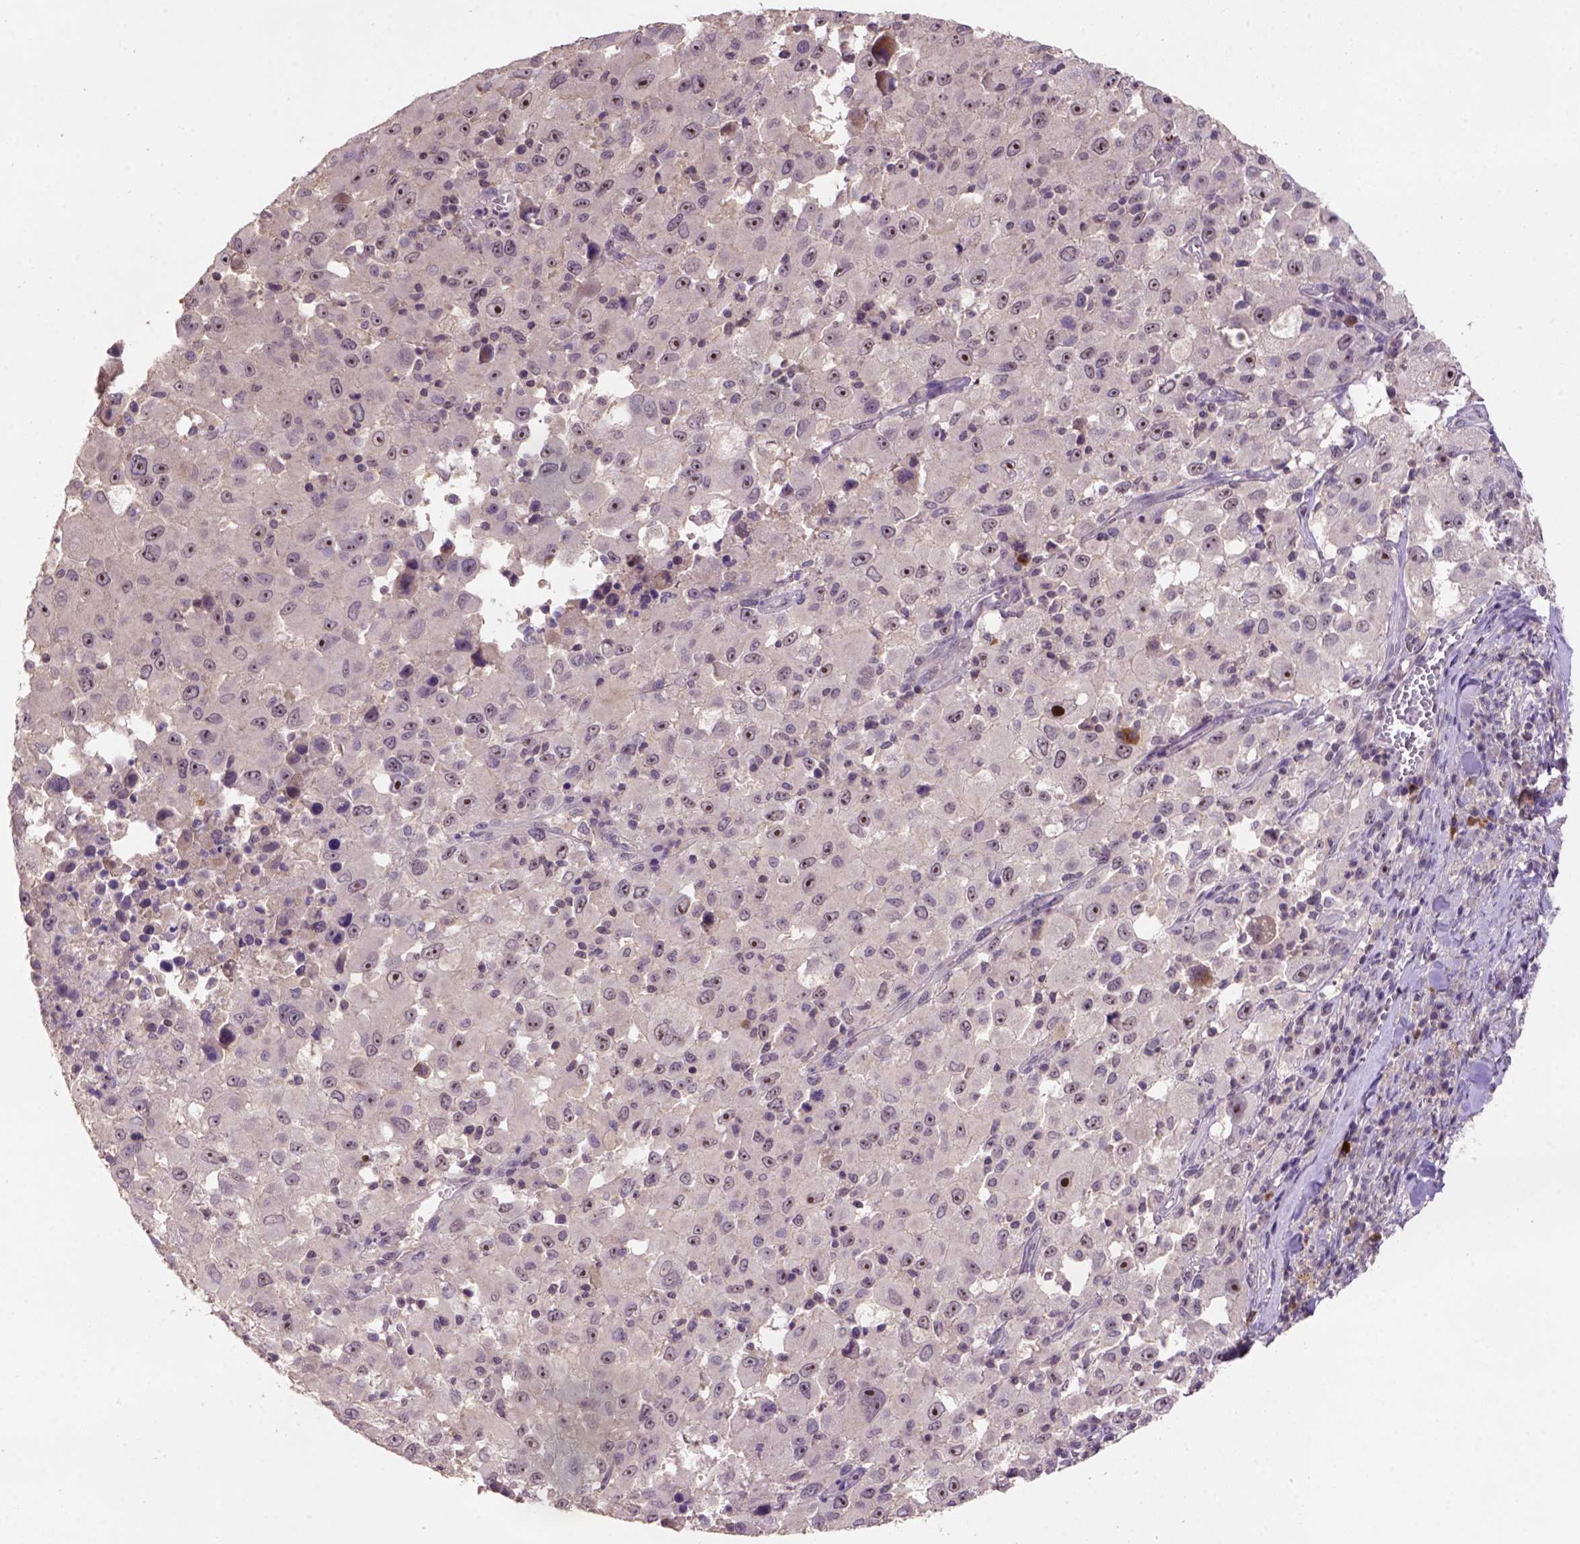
{"staining": {"intensity": "weak", "quantity": ">75%", "location": "cytoplasmic/membranous,nuclear"}, "tissue": "melanoma", "cell_type": "Tumor cells", "image_type": "cancer", "snomed": [{"axis": "morphology", "description": "Malignant melanoma, Metastatic site"}, {"axis": "topography", "description": "Soft tissue"}], "caption": "The immunohistochemical stain highlights weak cytoplasmic/membranous and nuclear positivity in tumor cells of melanoma tissue.", "gene": "SCML4", "patient": {"sex": "male", "age": 50}}